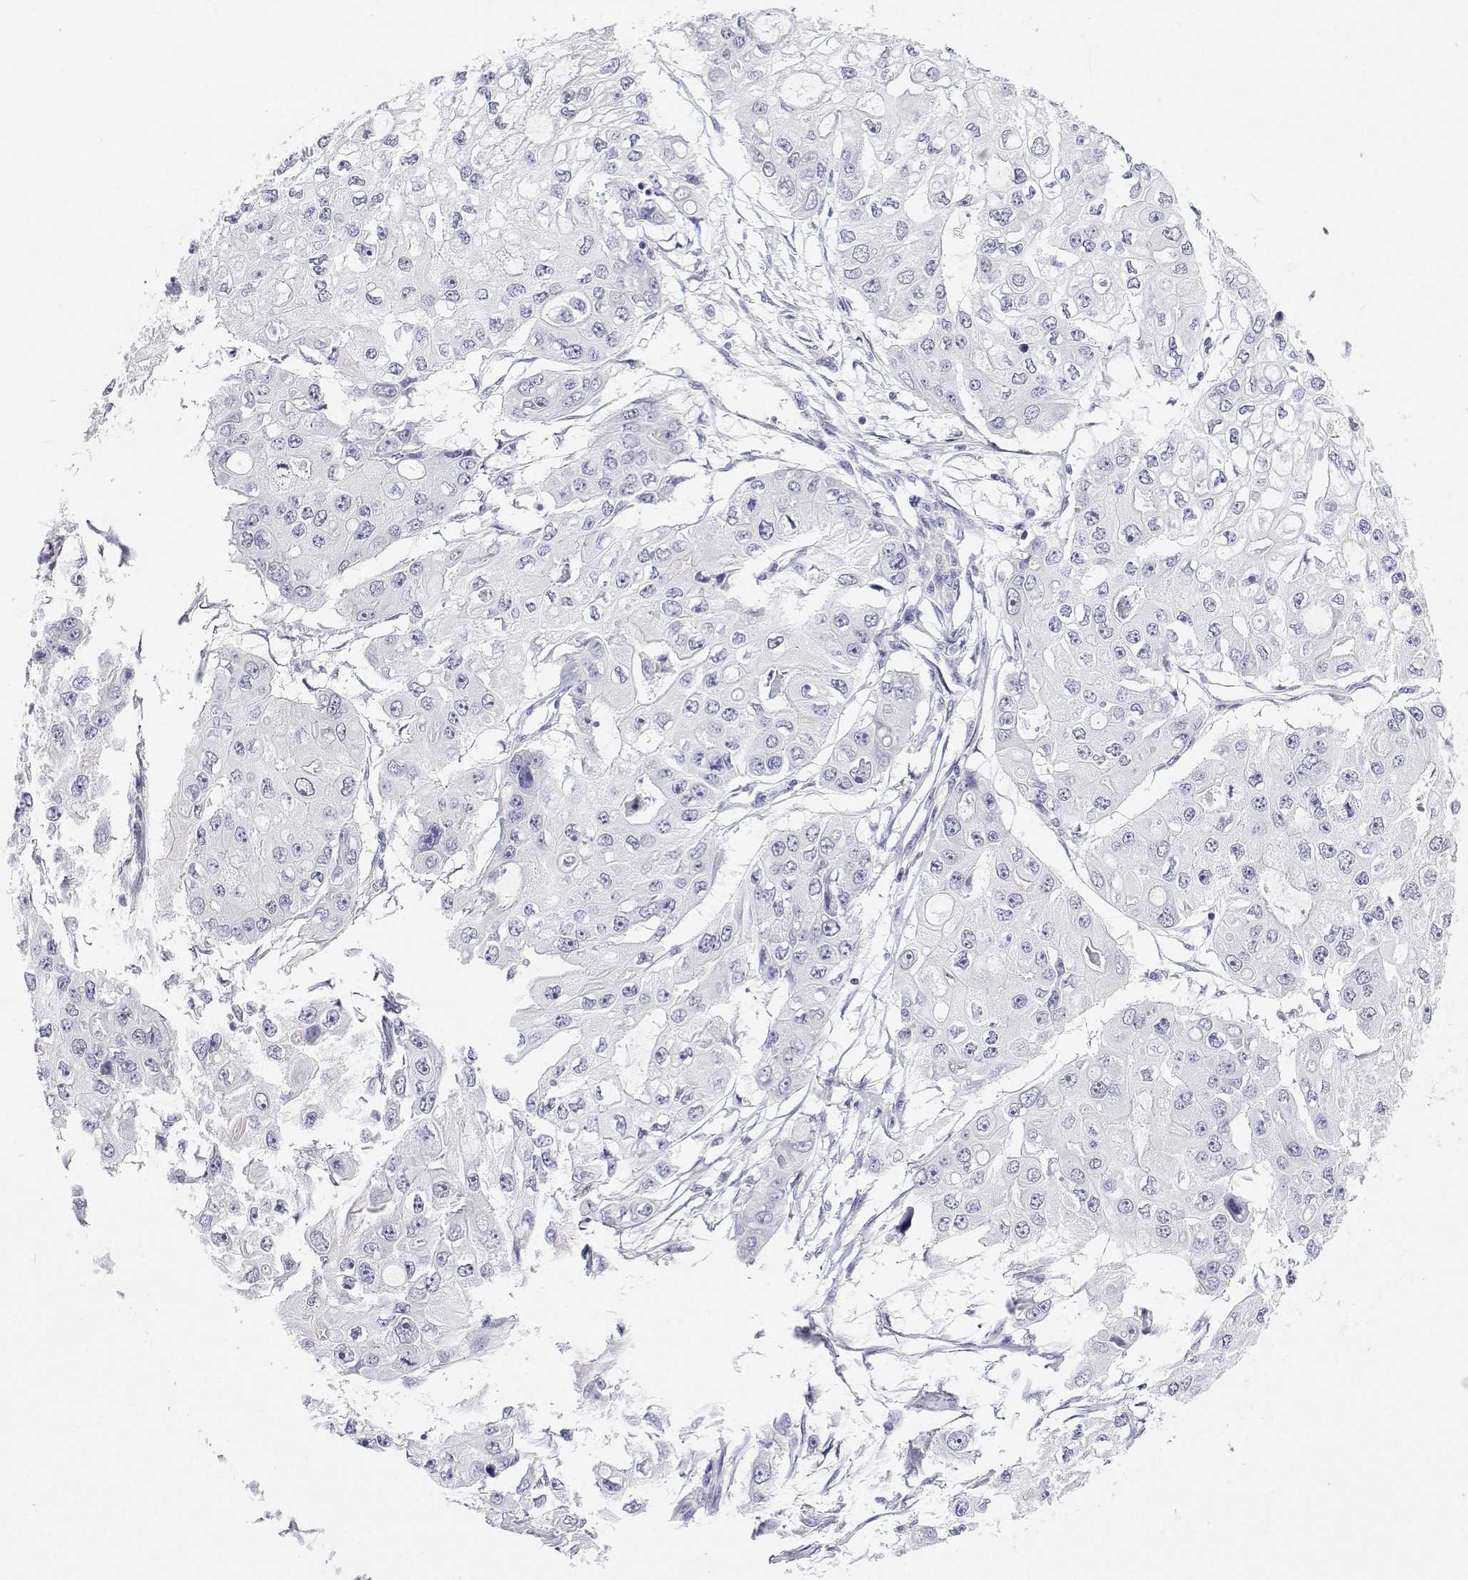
{"staining": {"intensity": "negative", "quantity": "none", "location": "none"}, "tissue": "ovarian cancer", "cell_type": "Tumor cells", "image_type": "cancer", "snomed": [{"axis": "morphology", "description": "Cystadenocarcinoma, serous, NOS"}, {"axis": "topography", "description": "Ovary"}], "caption": "This image is of serous cystadenocarcinoma (ovarian) stained with immunohistochemistry (IHC) to label a protein in brown with the nuclei are counter-stained blue. There is no positivity in tumor cells. (DAB immunohistochemistry (IHC) with hematoxylin counter stain).", "gene": "BHMT", "patient": {"sex": "female", "age": 56}}